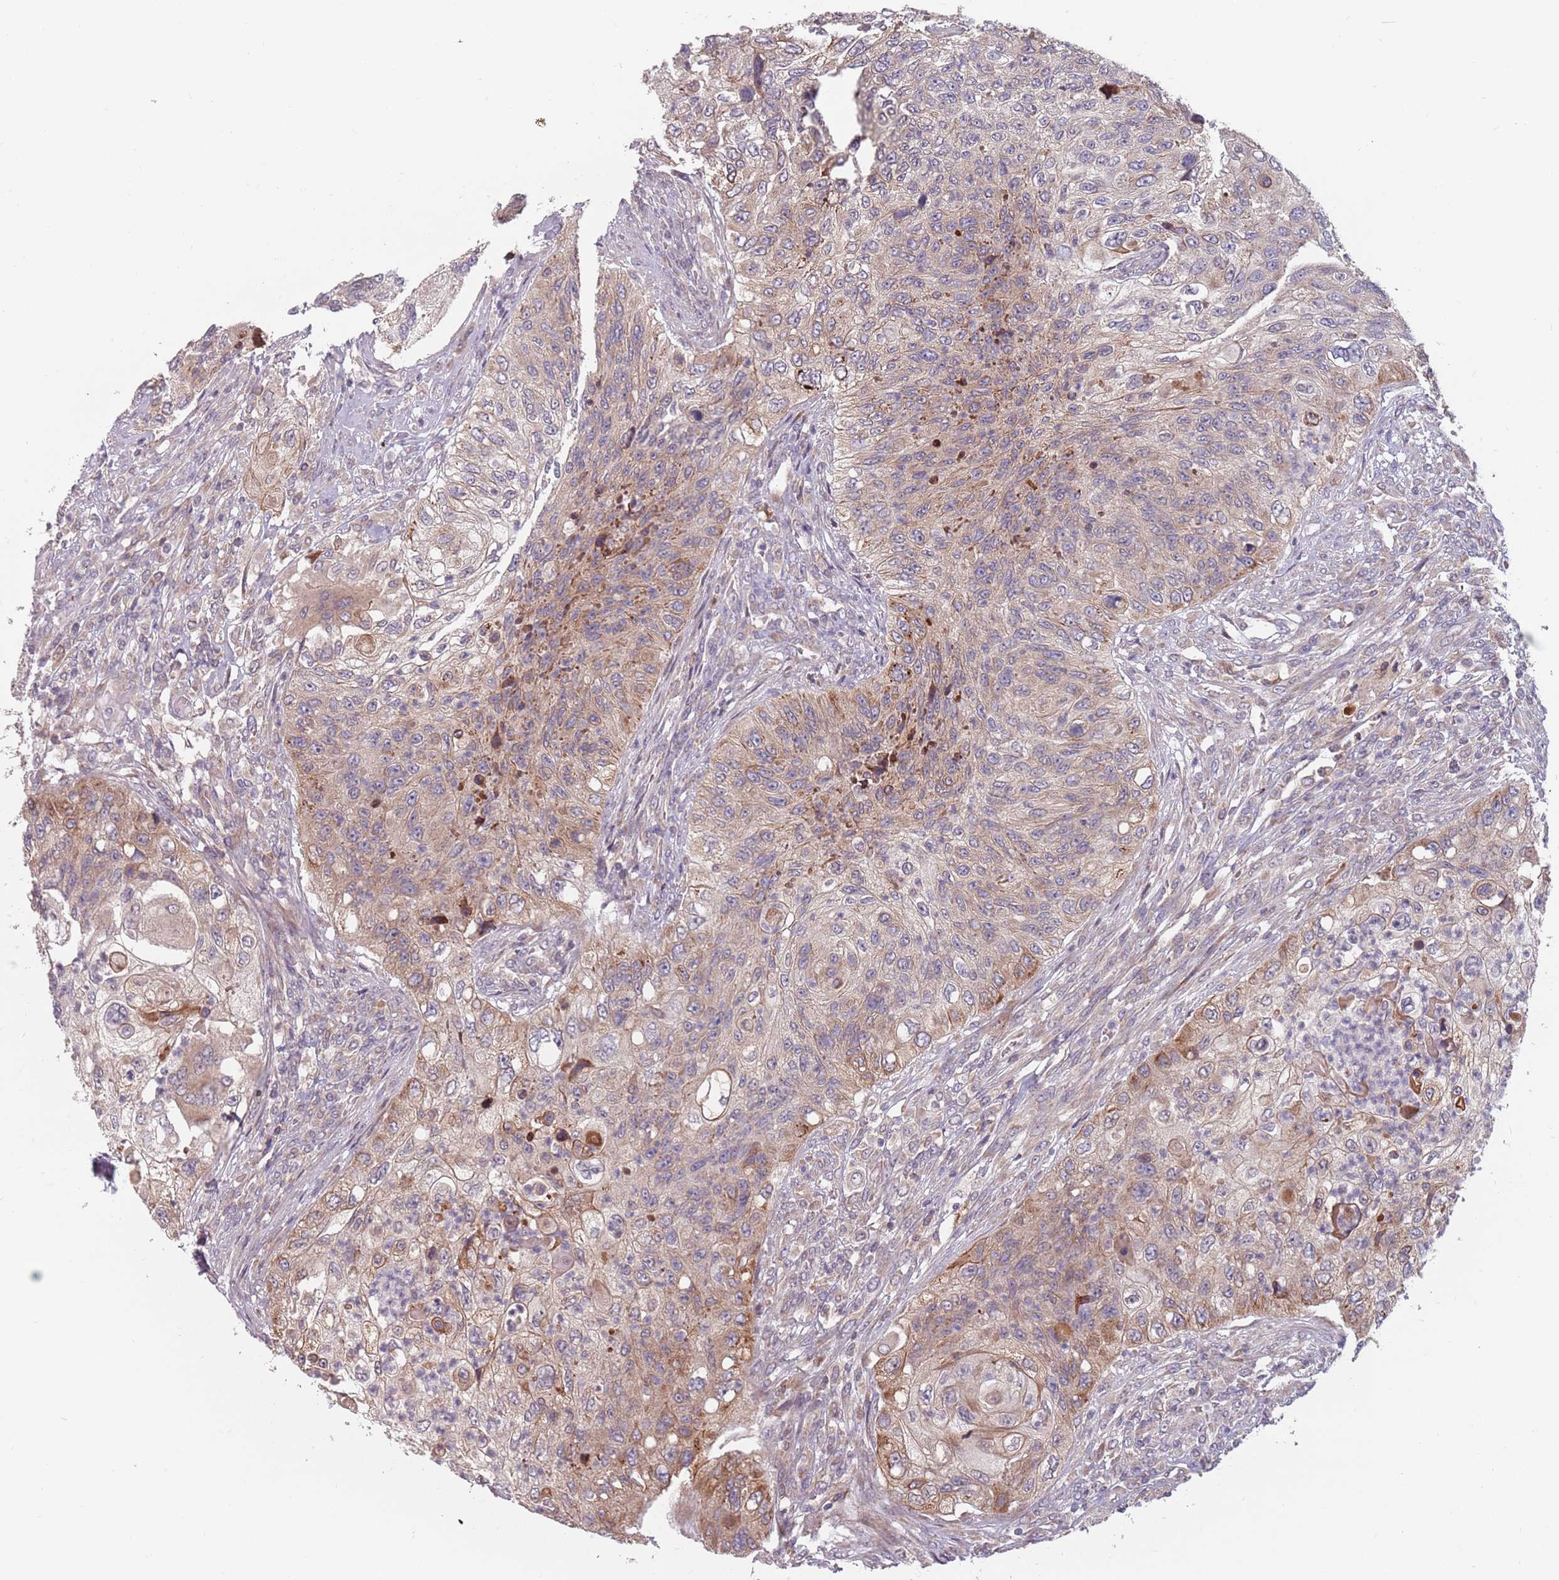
{"staining": {"intensity": "moderate", "quantity": "25%-75%", "location": "cytoplasmic/membranous"}, "tissue": "urothelial cancer", "cell_type": "Tumor cells", "image_type": "cancer", "snomed": [{"axis": "morphology", "description": "Urothelial carcinoma, High grade"}, {"axis": "topography", "description": "Urinary bladder"}], "caption": "Immunohistochemical staining of urothelial cancer reveals medium levels of moderate cytoplasmic/membranous staining in approximately 25%-75% of tumor cells.", "gene": "ADAL", "patient": {"sex": "female", "age": 60}}